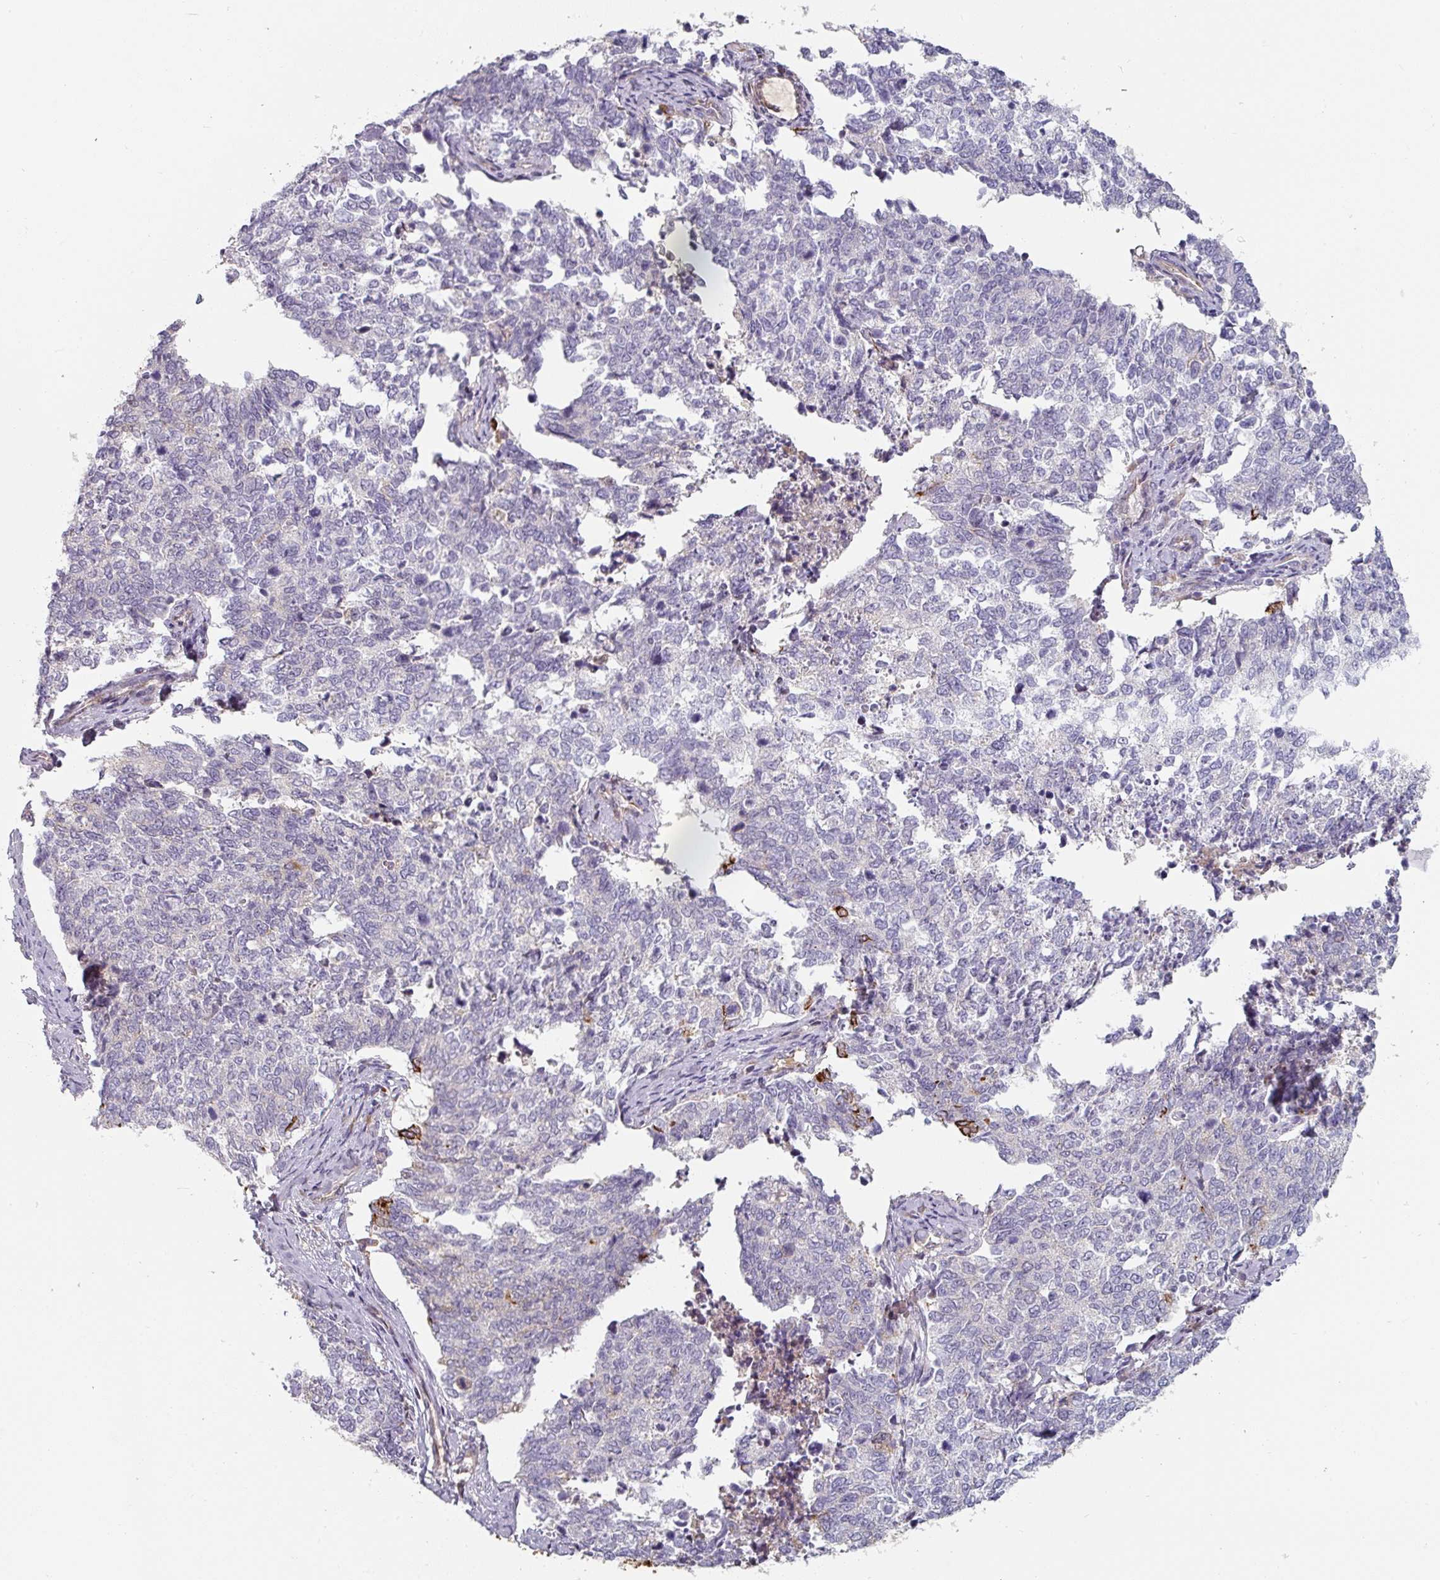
{"staining": {"intensity": "negative", "quantity": "none", "location": "none"}, "tissue": "cervical cancer", "cell_type": "Tumor cells", "image_type": "cancer", "snomed": [{"axis": "morphology", "description": "Squamous cell carcinoma, NOS"}, {"axis": "topography", "description": "Cervix"}], "caption": "A high-resolution histopathology image shows immunohistochemistry (IHC) staining of cervical cancer (squamous cell carcinoma), which displays no significant positivity in tumor cells.", "gene": "CEP78", "patient": {"sex": "female", "age": 63}}